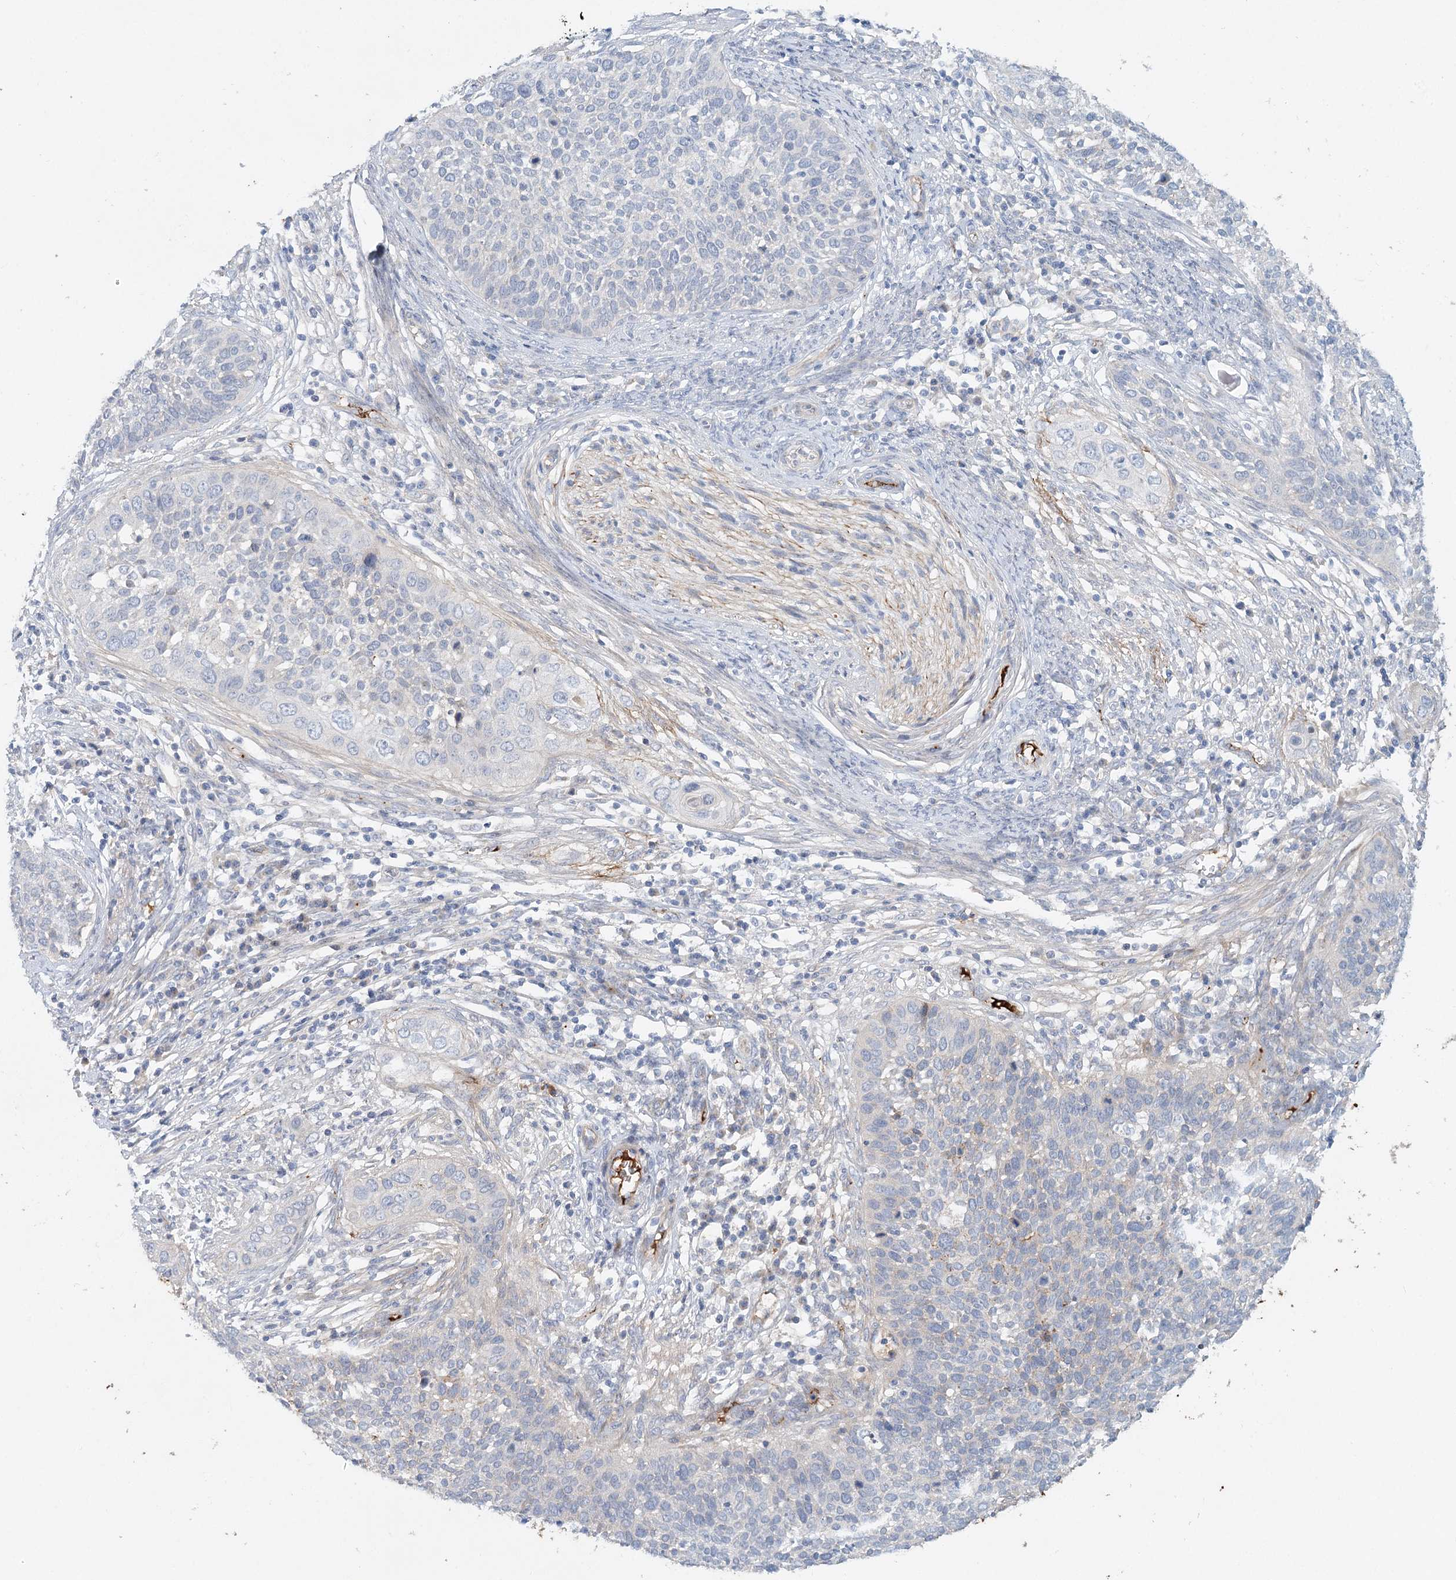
{"staining": {"intensity": "negative", "quantity": "none", "location": "none"}, "tissue": "cervical cancer", "cell_type": "Tumor cells", "image_type": "cancer", "snomed": [{"axis": "morphology", "description": "Squamous cell carcinoma, NOS"}, {"axis": "topography", "description": "Cervix"}], "caption": "Micrograph shows no significant protein staining in tumor cells of cervical squamous cell carcinoma. (Stains: DAB (3,3'-diaminobenzidine) immunohistochemistry (IHC) with hematoxylin counter stain, Microscopy: brightfield microscopy at high magnification).", "gene": "ALKBH8", "patient": {"sex": "female", "age": 34}}